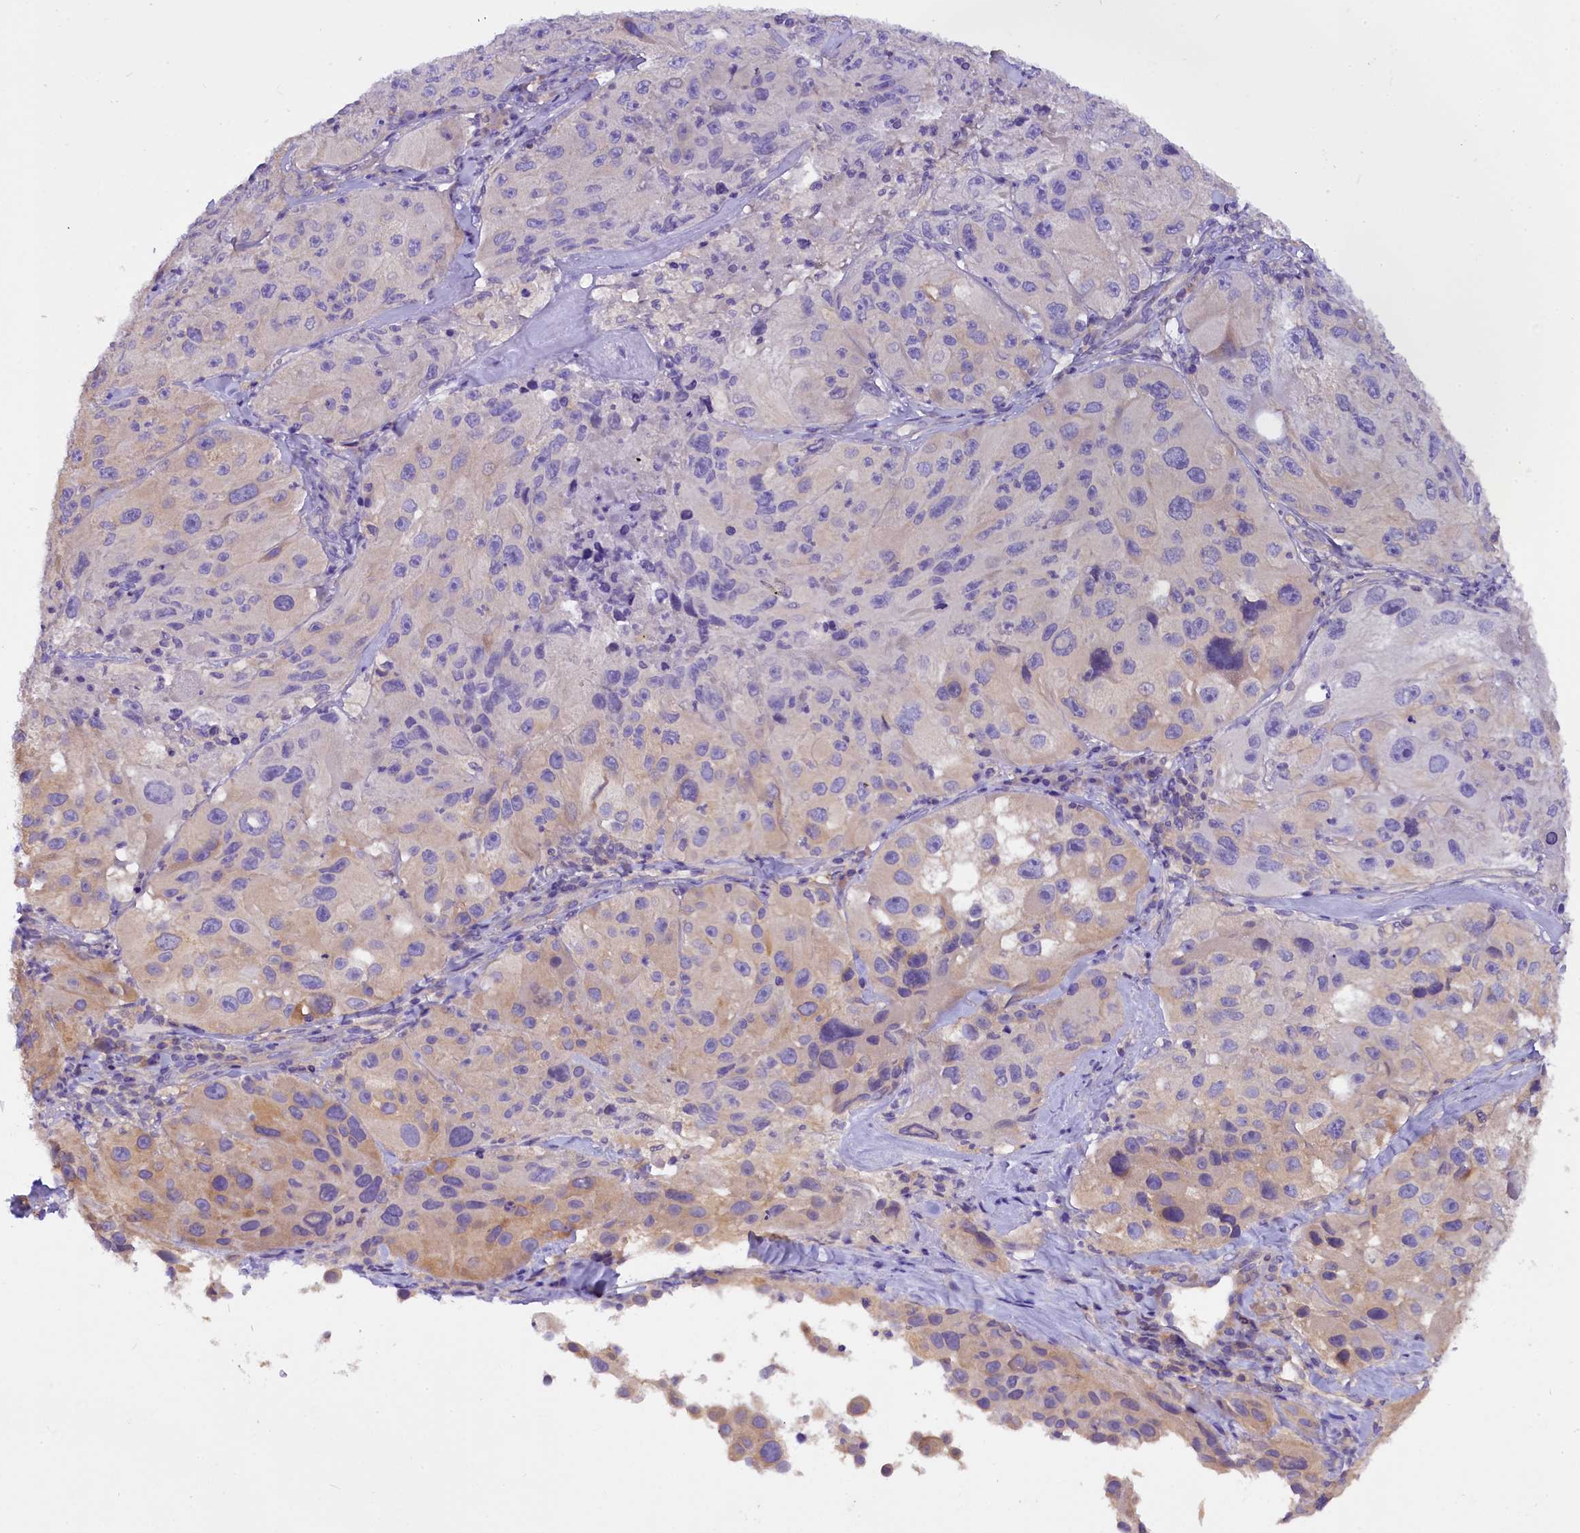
{"staining": {"intensity": "weak", "quantity": "<25%", "location": "cytoplasmic/membranous"}, "tissue": "melanoma", "cell_type": "Tumor cells", "image_type": "cancer", "snomed": [{"axis": "morphology", "description": "Malignant melanoma, Metastatic site"}, {"axis": "topography", "description": "Lymph node"}], "caption": "Immunohistochemistry of human malignant melanoma (metastatic site) exhibits no expression in tumor cells. (Immunohistochemistry, brightfield microscopy, high magnification).", "gene": "AP3B2", "patient": {"sex": "male", "age": 62}}